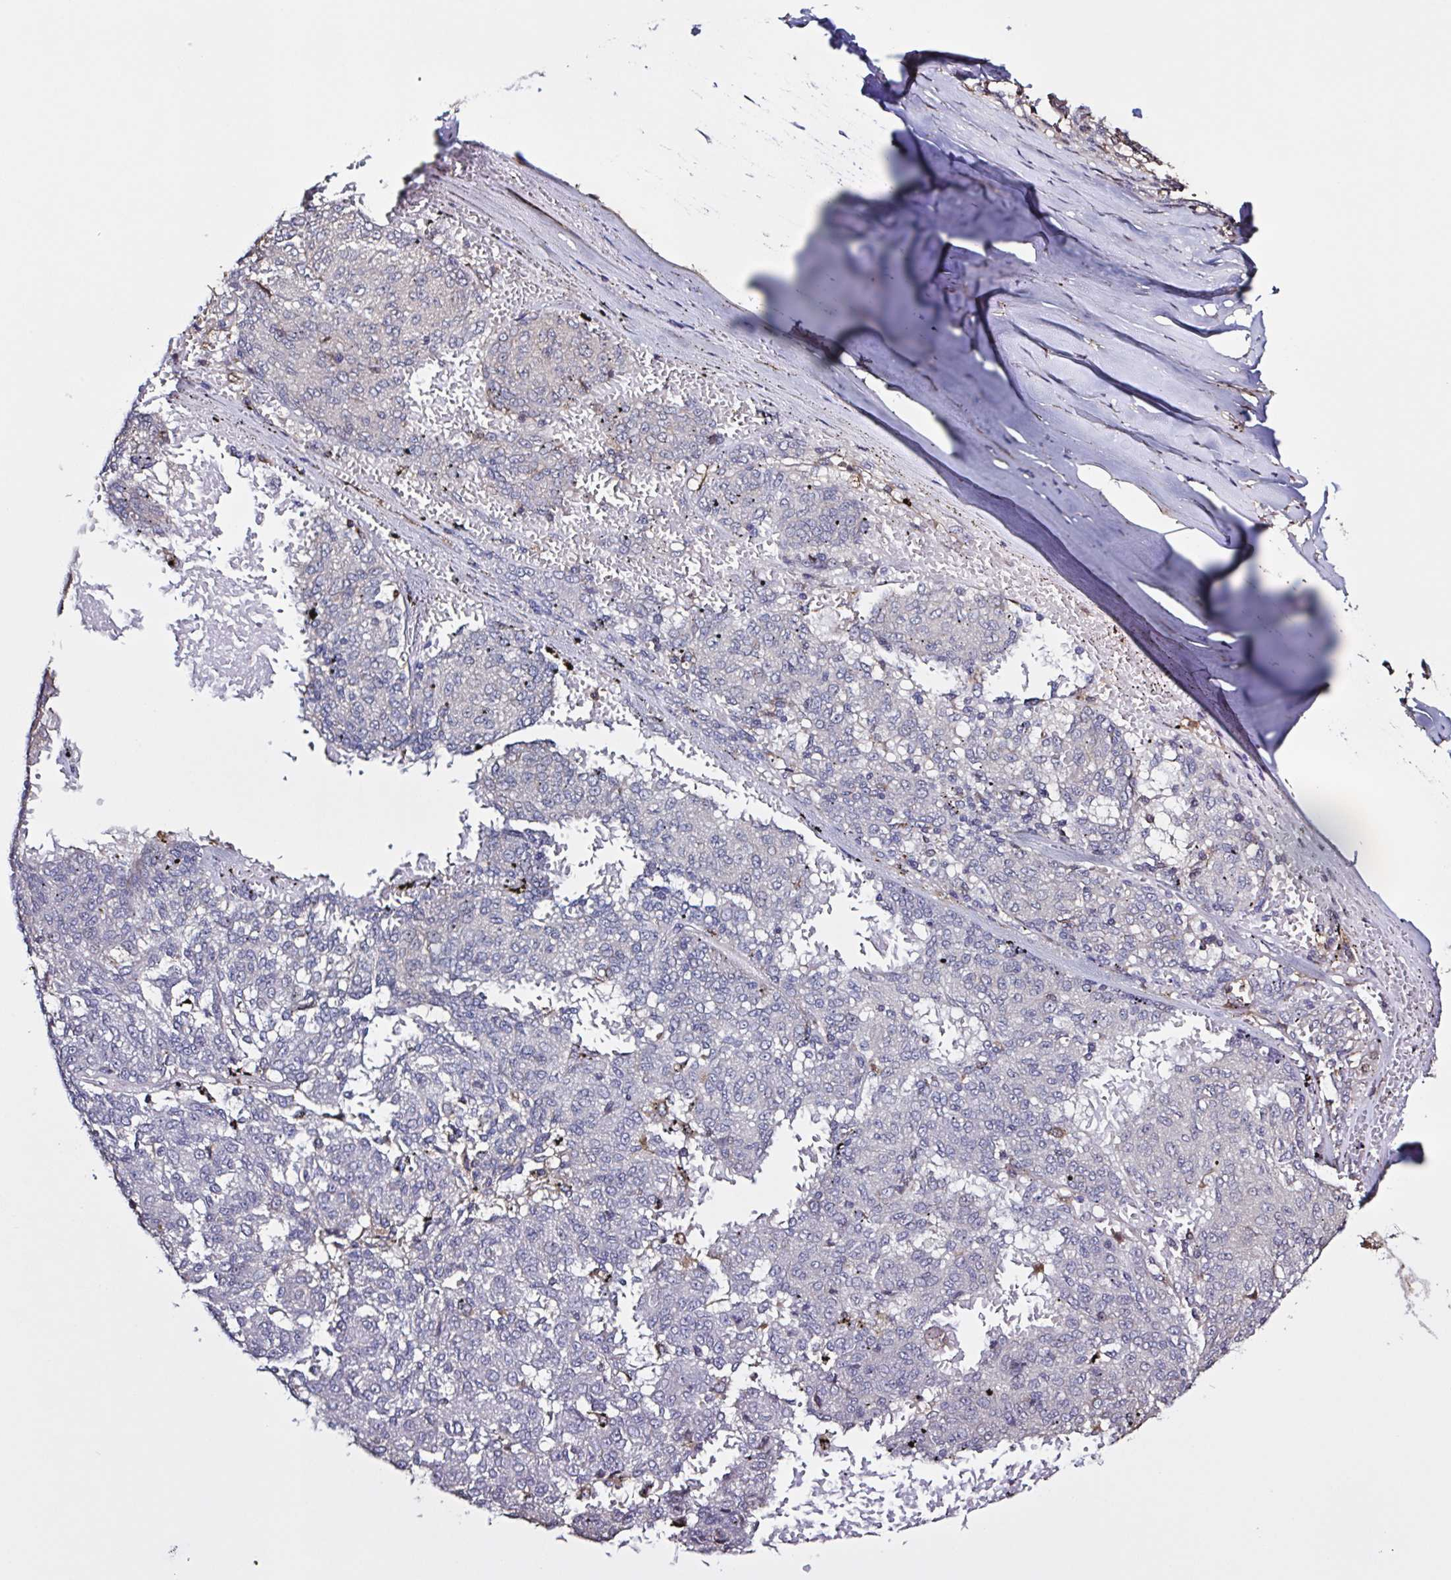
{"staining": {"intensity": "negative", "quantity": "none", "location": "none"}, "tissue": "melanoma", "cell_type": "Tumor cells", "image_type": "cancer", "snomed": [{"axis": "morphology", "description": "Malignant melanoma, NOS"}, {"axis": "topography", "description": "Skin"}], "caption": "Tumor cells show no significant protein expression in malignant melanoma.", "gene": "ZNF200", "patient": {"sex": "female", "age": 72}}